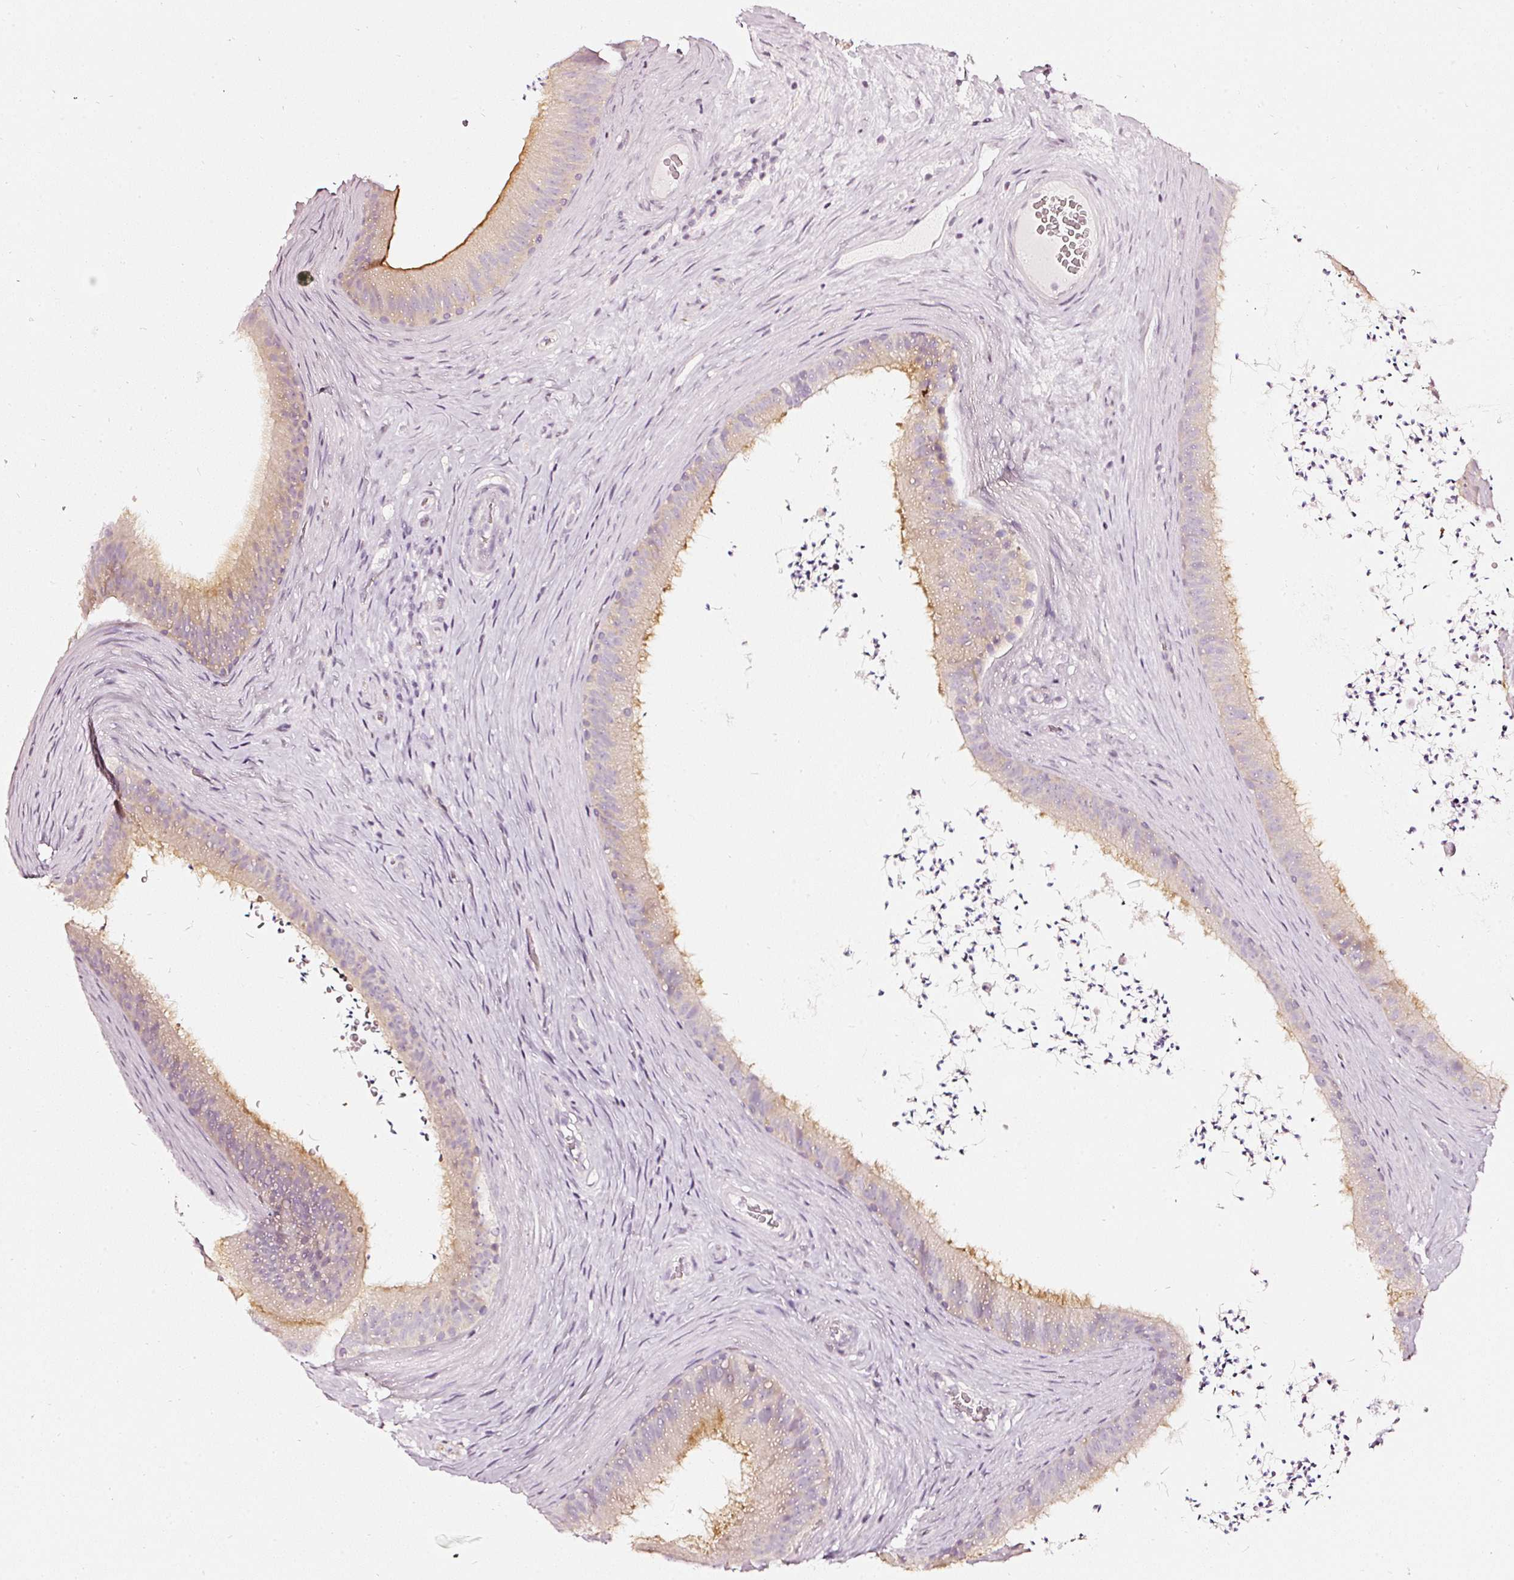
{"staining": {"intensity": "moderate", "quantity": "<25%", "location": "cytoplasmic/membranous"}, "tissue": "epididymis", "cell_type": "Glandular cells", "image_type": "normal", "snomed": [{"axis": "morphology", "description": "Normal tissue, NOS"}, {"axis": "topography", "description": "Testis"}, {"axis": "topography", "description": "Epididymis"}], "caption": "Immunohistochemical staining of unremarkable human epididymis demonstrates <25% levels of moderate cytoplasmic/membranous protein staining in about <25% of glandular cells. The staining was performed using DAB (3,3'-diaminobenzidine) to visualize the protein expression in brown, while the nuclei were stained in blue with hematoxylin (Magnification: 20x).", "gene": "CNP", "patient": {"sex": "male", "age": 41}}